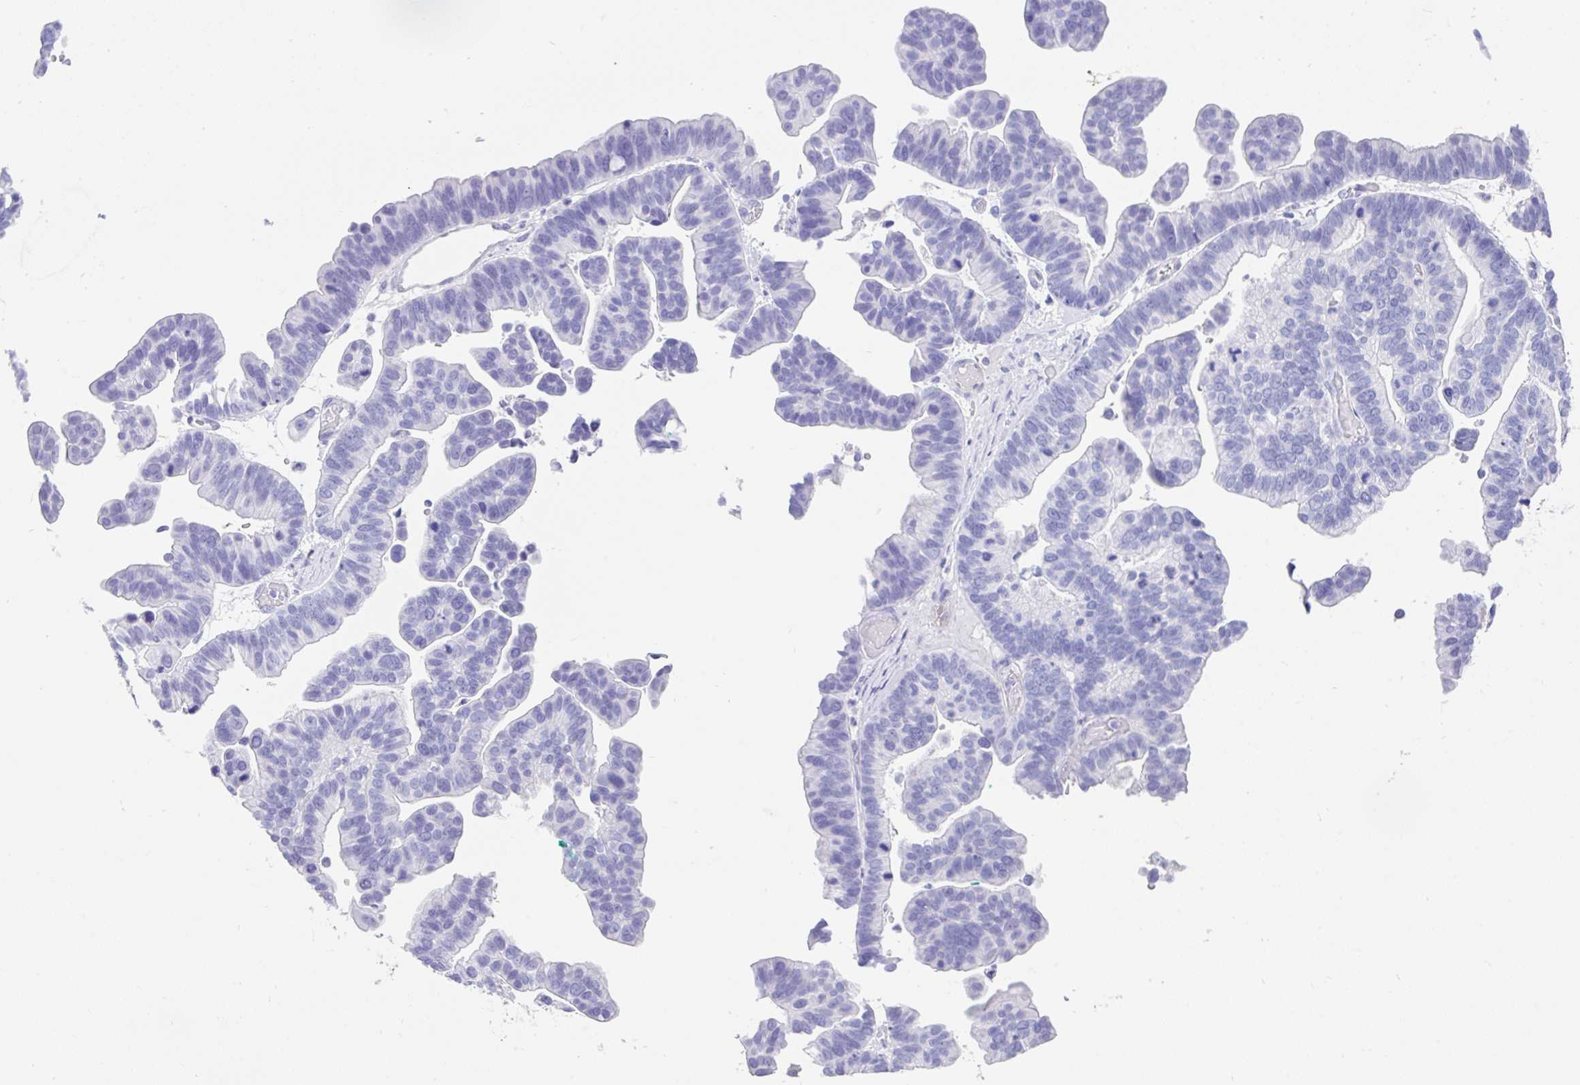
{"staining": {"intensity": "negative", "quantity": "none", "location": "none"}, "tissue": "ovarian cancer", "cell_type": "Tumor cells", "image_type": "cancer", "snomed": [{"axis": "morphology", "description": "Cystadenocarcinoma, serous, NOS"}, {"axis": "topography", "description": "Ovary"}], "caption": "A photomicrograph of human ovarian cancer is negative for staining in tumor cells.", "gene": "FAM107A", "patient": {"sex": "female", "age": 56}}